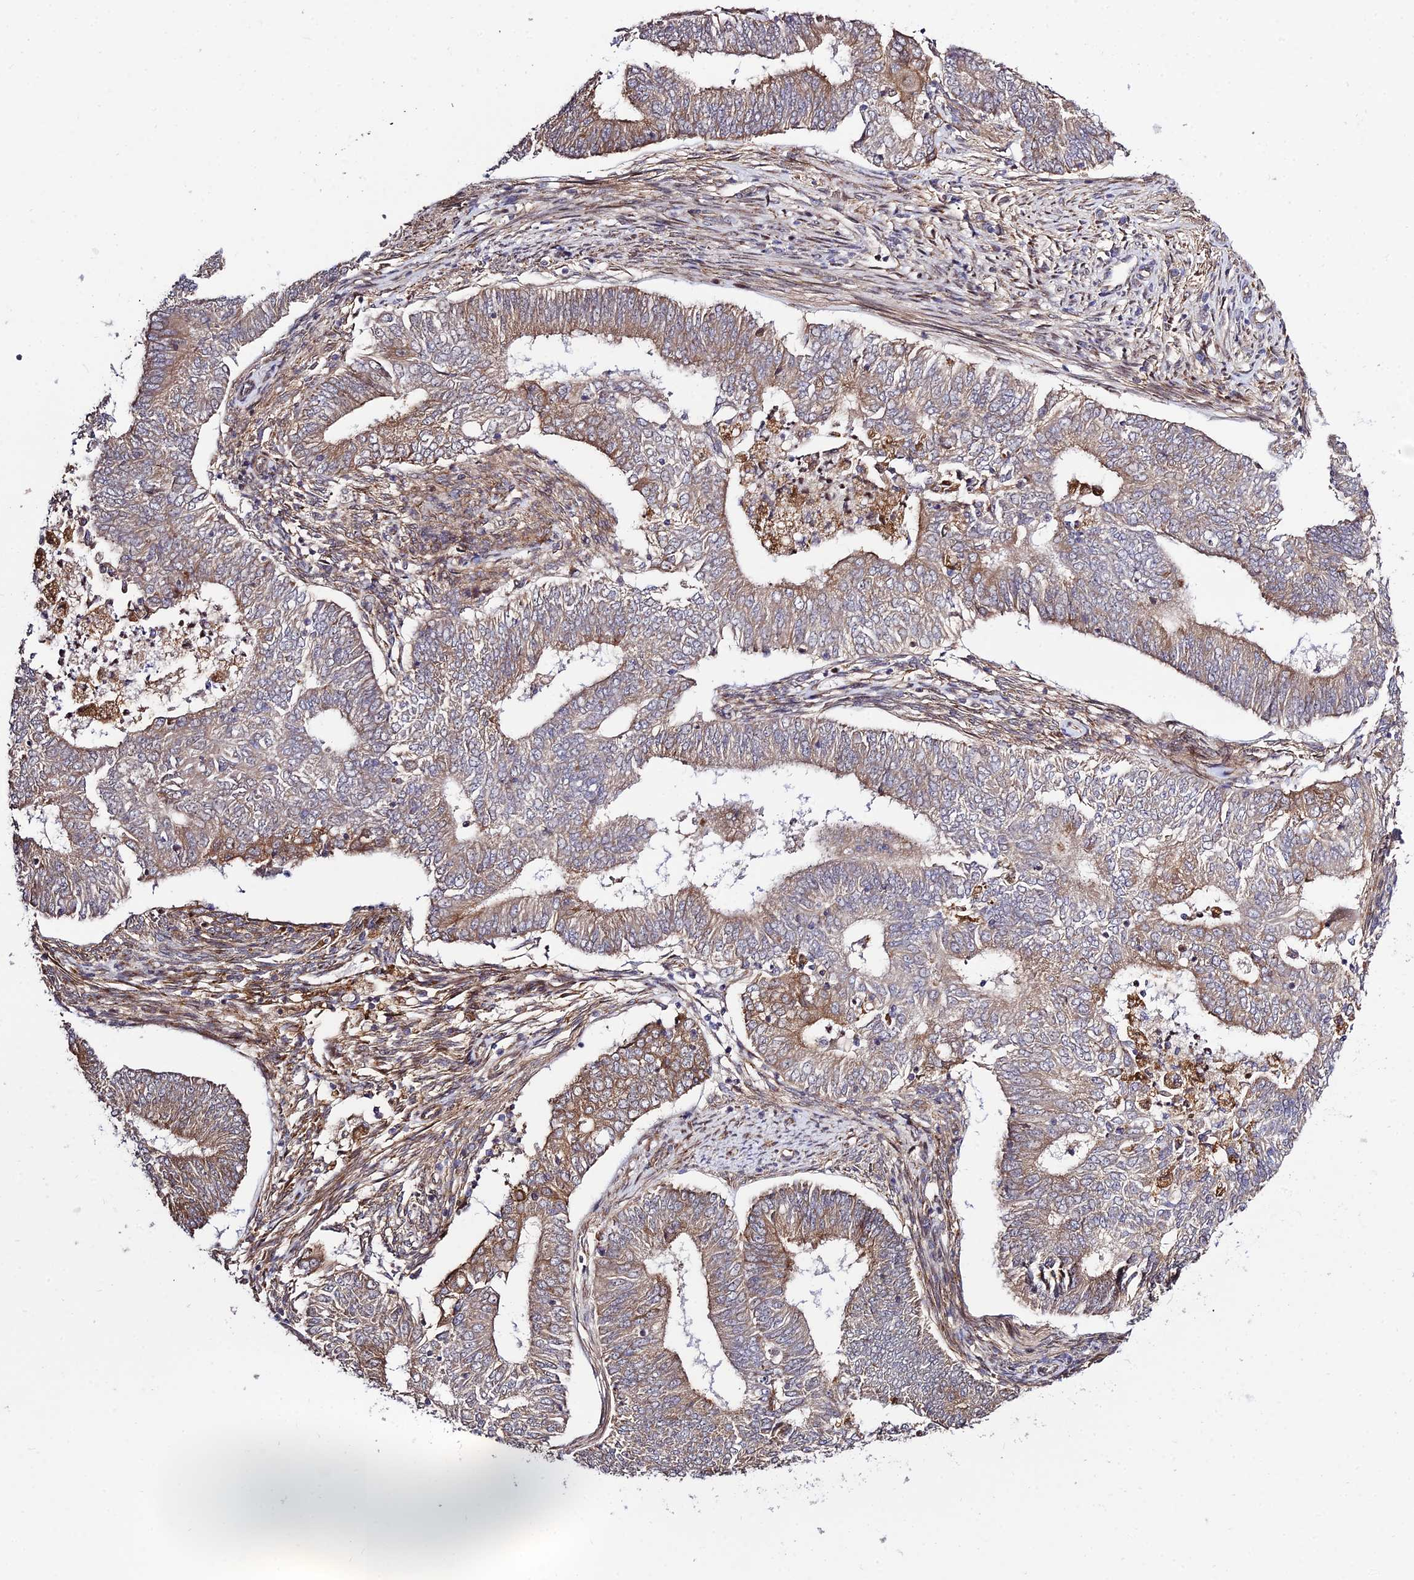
{"staining": {"intensity": "moderate", "quantity": ">75%", "location": "cytoplasmic/membranous"}, "tissue": "endometrial cancer", "cell_type": "Tumor cells", "image_type": "cancer", "snomed": [{"axis": "morphology", "description": "Adenocarcinoma, NOS"}, {"axis": "topography", "description": "Endometrium"}], "caption": "Immunohistochemical staining of human adenocarcinoma (endometrial) shows moderate cytoplasmic/membranous protein expression in about >75% of tumor cells.", "gene": "SMG6", "patient": {"sex": "female", "age": 62}}